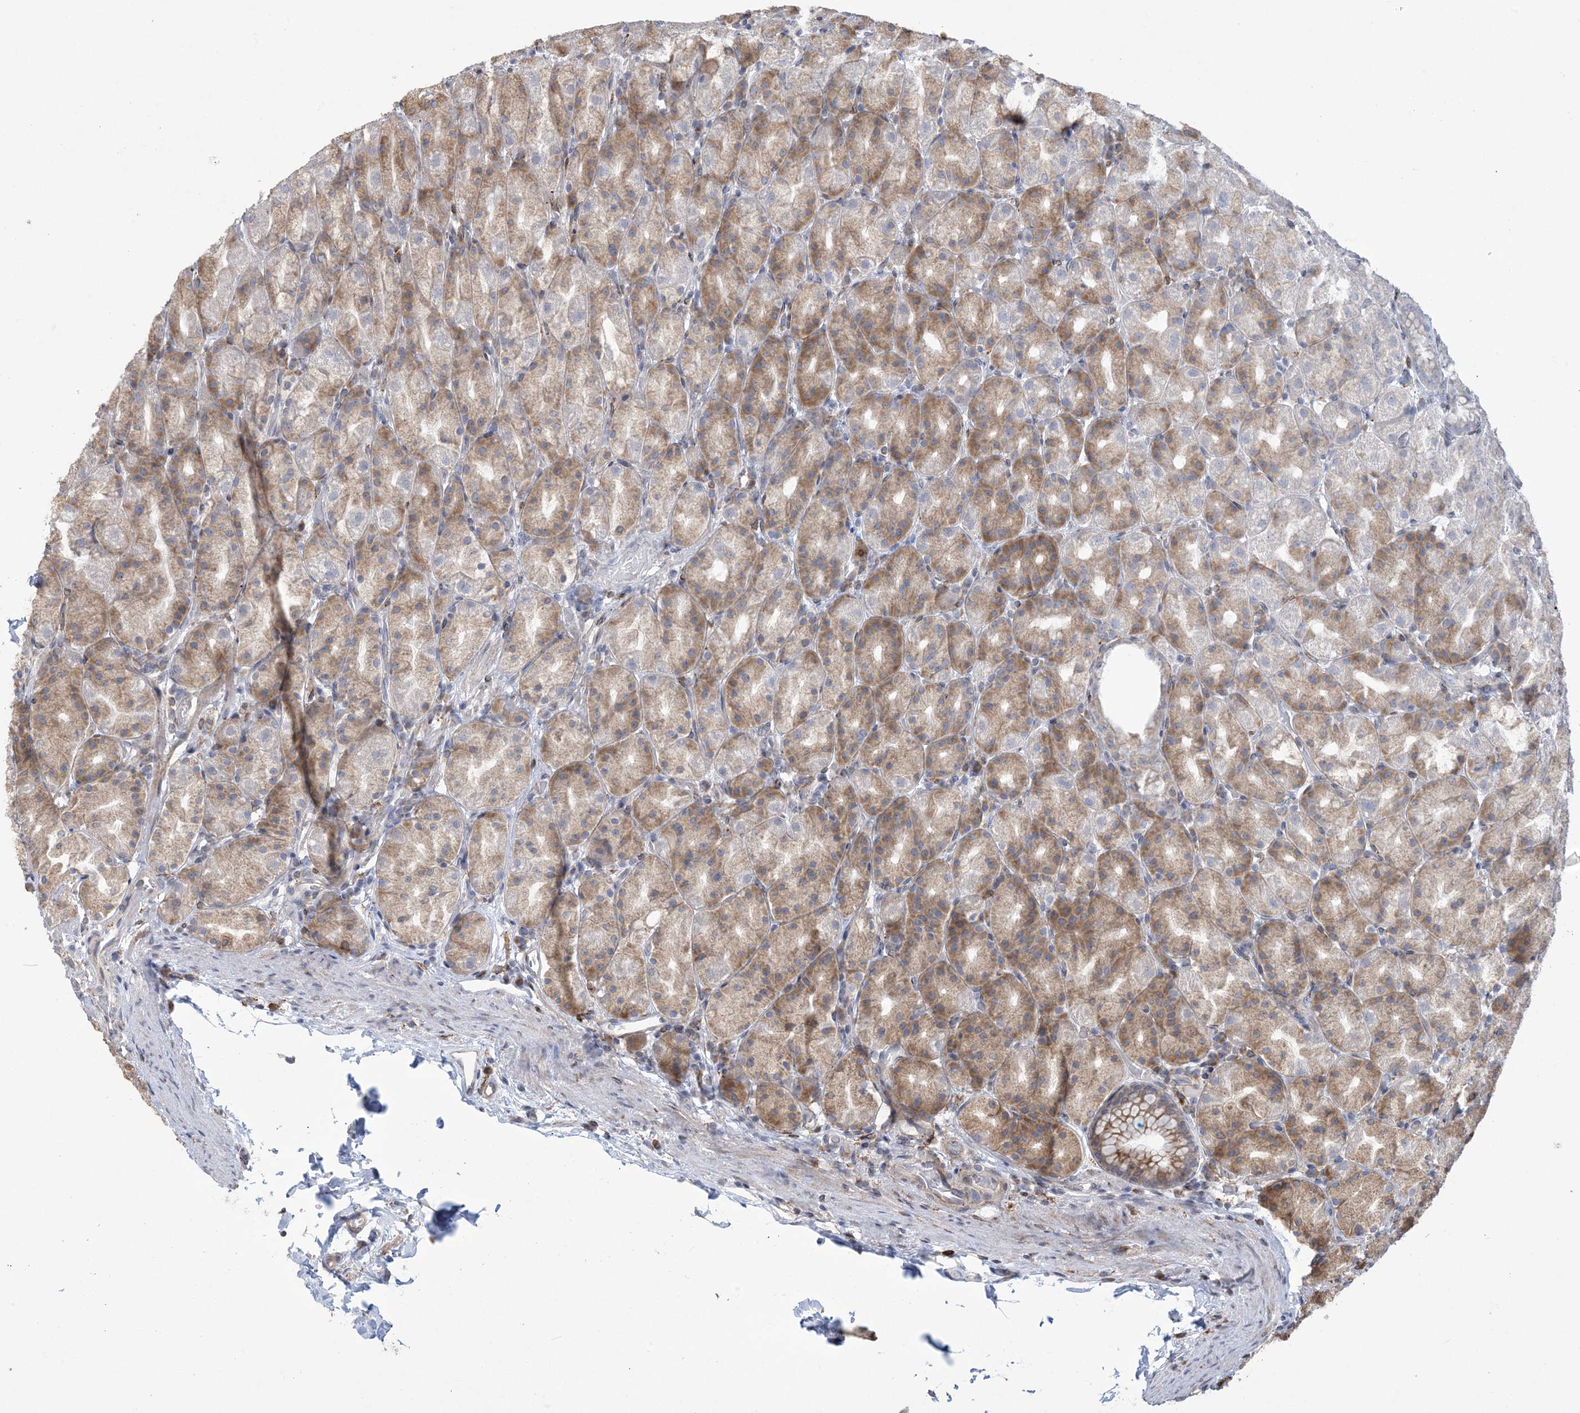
{"staining": {"intensity": "moderate", "quantity": "25%-75%", "location": "cytoplasmic/membranous"}, "tissue": "stomach", "cell_type": "Glandular cells", "image_type": "normal", "snomed": [{"axis": "morphology", "description": "Normal tissue, NOS"}, {"axis": "topography", "description": "Stomach, upper"}], "caption": "An immunohistochemistry (IHC) image of unremarkable tissue is shown. Protein staining in brown highlights moderate cytoplasmic/membranous positivity in stomach within glandular cells.", "gene": "SHANK1", "patient": {"sex": "male", "age": 68}}